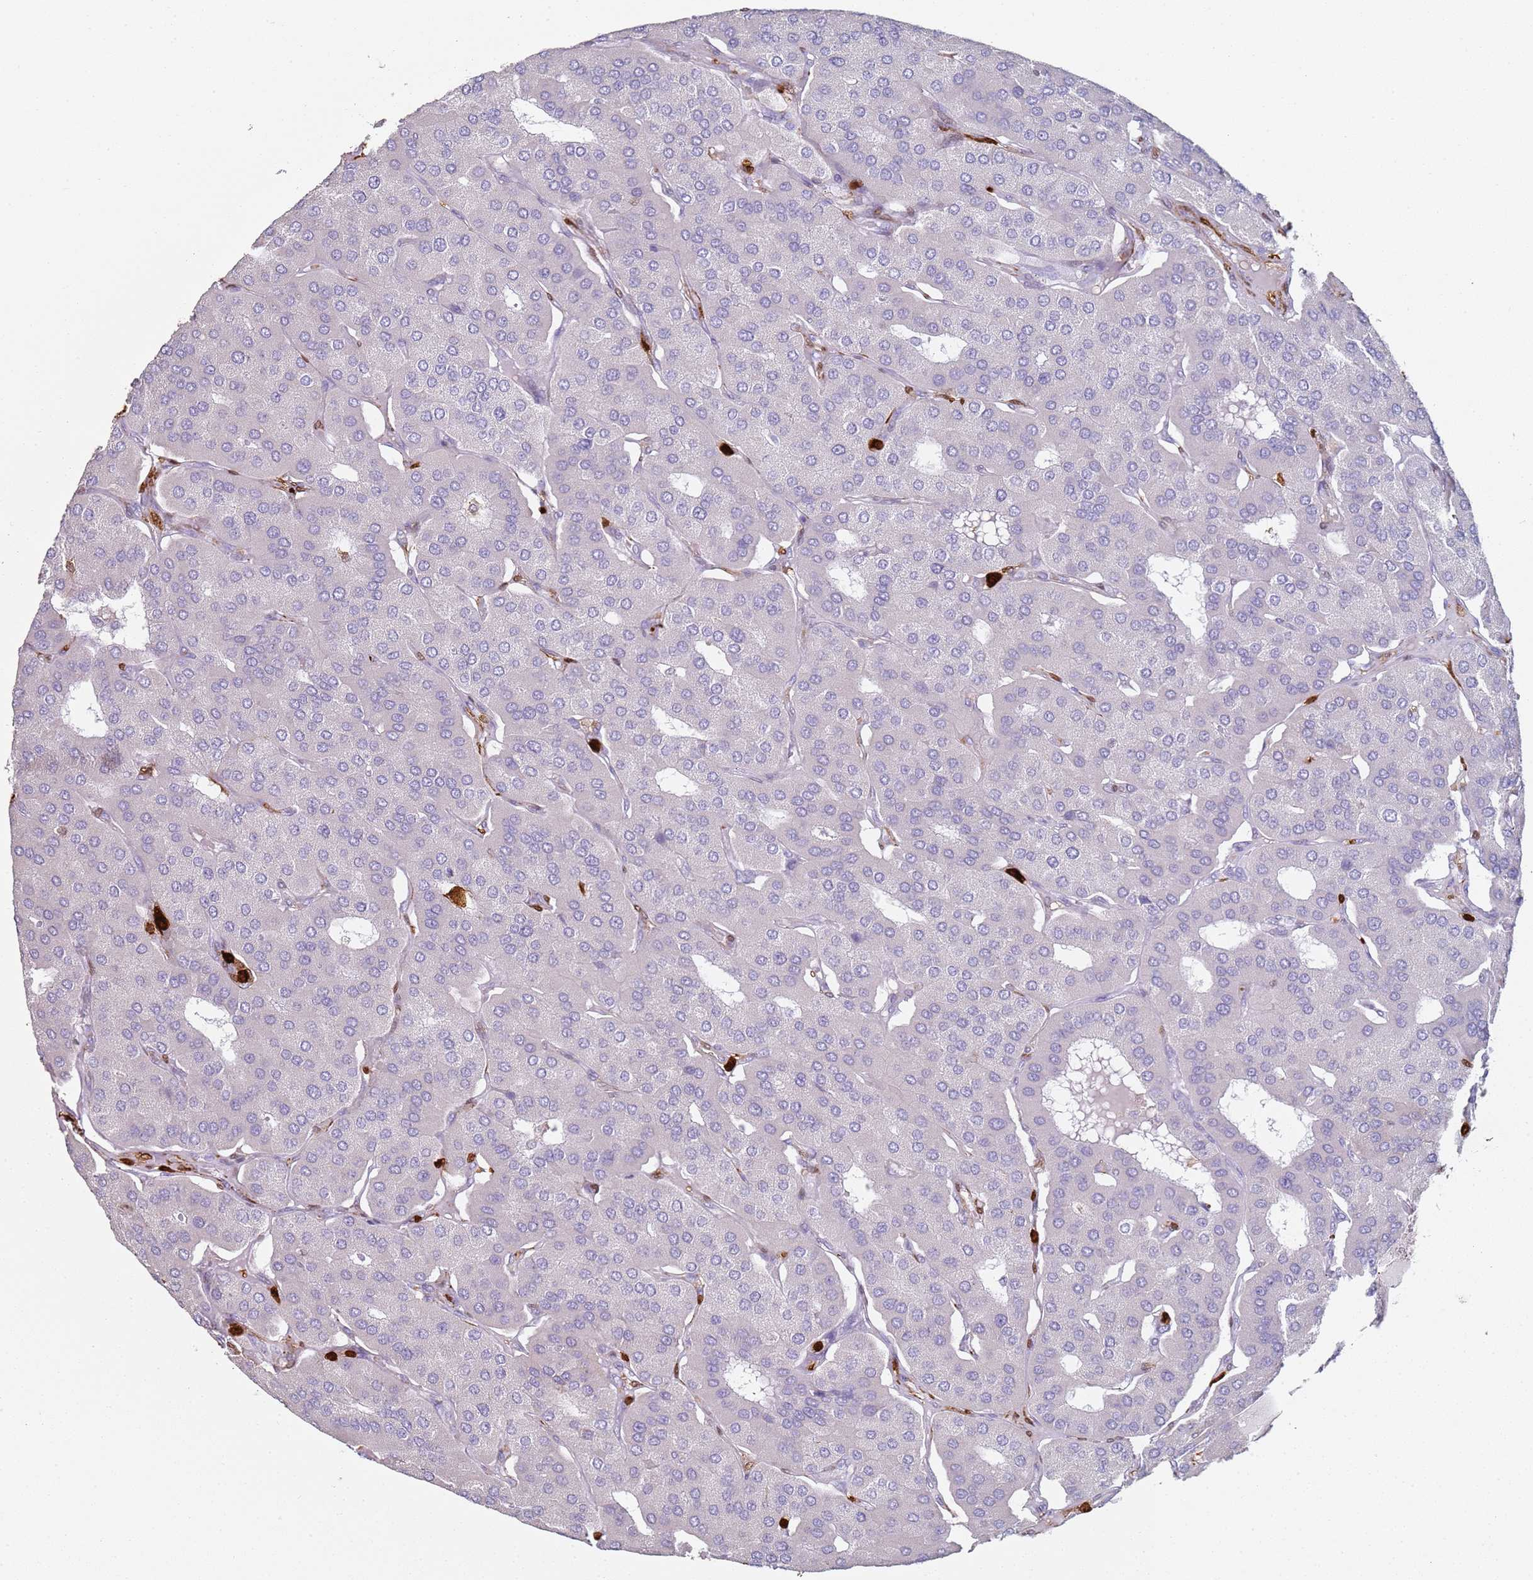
{"staining": {"intensity": "negative", "quantity": "none", "location": "none"}, "tissue": "parathyroid gland", "cell_type": "Glandular cells", "image_type": "normal", "snomed": [{"axis": "morphology", "description": "Normal tissue, NOS"}, {"axis": "morphology", "description": "Adenoma, NOS"}, {"axis": "topography", "description": "Parathyroid gland"}], "caption": "This is an immunohistochemistry (IHC) histopathology image of benign human parathyroid gland. There is no staining in glandular cells.", "gene": "S100A4", "patient": {"sex": "female", "age": 86}}